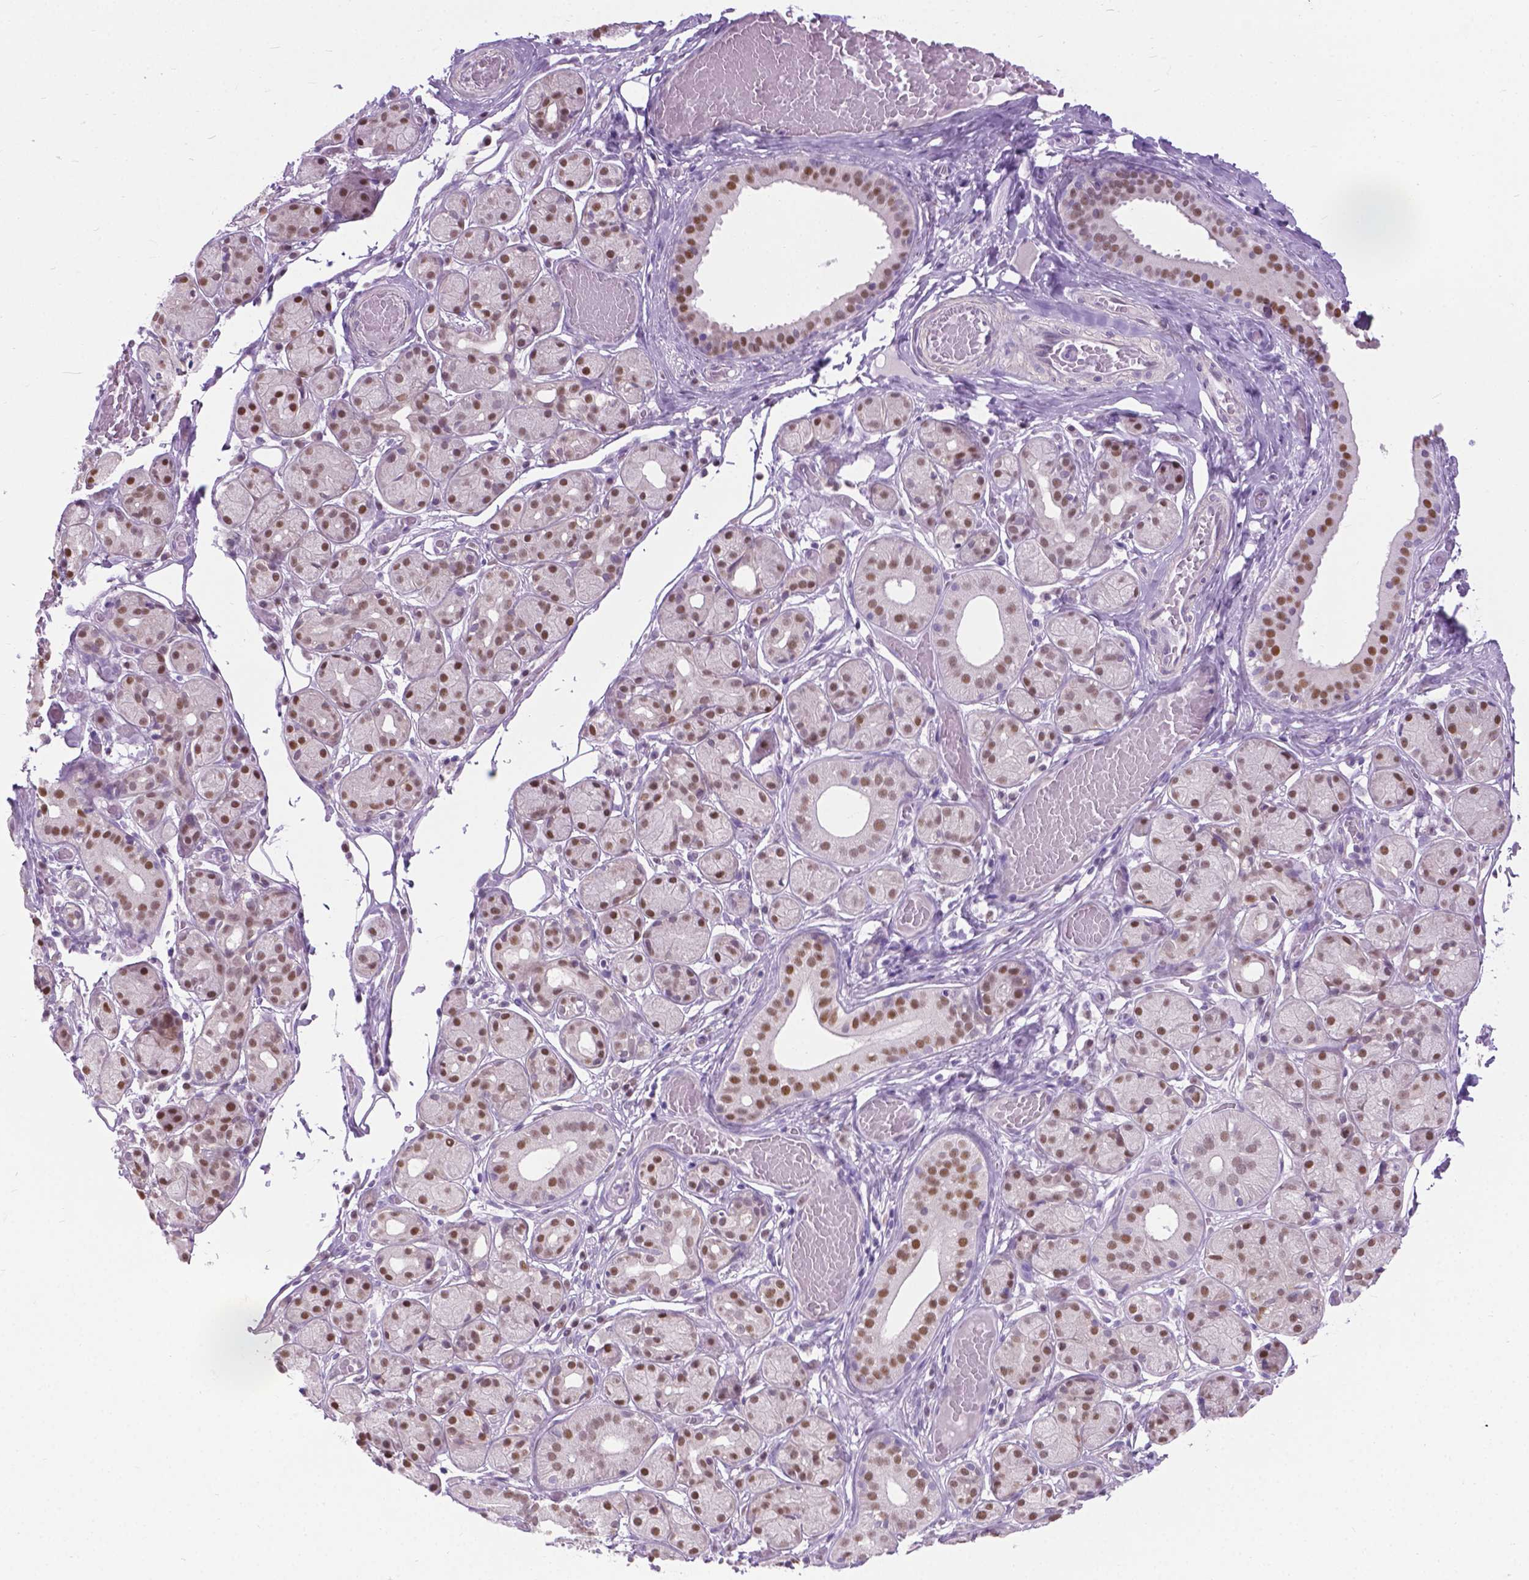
{"staining": {"intensity": "moderate", "quantity": ">75%", "location": "nuclear"}, "tissue": "salivary gland", "cell_type": "Glandular cells", "image_type": "normal", "snomed": [{"axis": "morphology", "description": "Normal tissue, NOS"}, {"axis": "topography", "description": "Salivary gland"}, {"axis": "topography", "description": "Peripheral nerve tissue"}], "caption": "Protein analysis of unremarkable salivary gland reveals moderate nuclear positivity in approximately >75% of glandular cells.", "gene": "APCDD1L", "patient": {"sex": "male", "age": 71}}